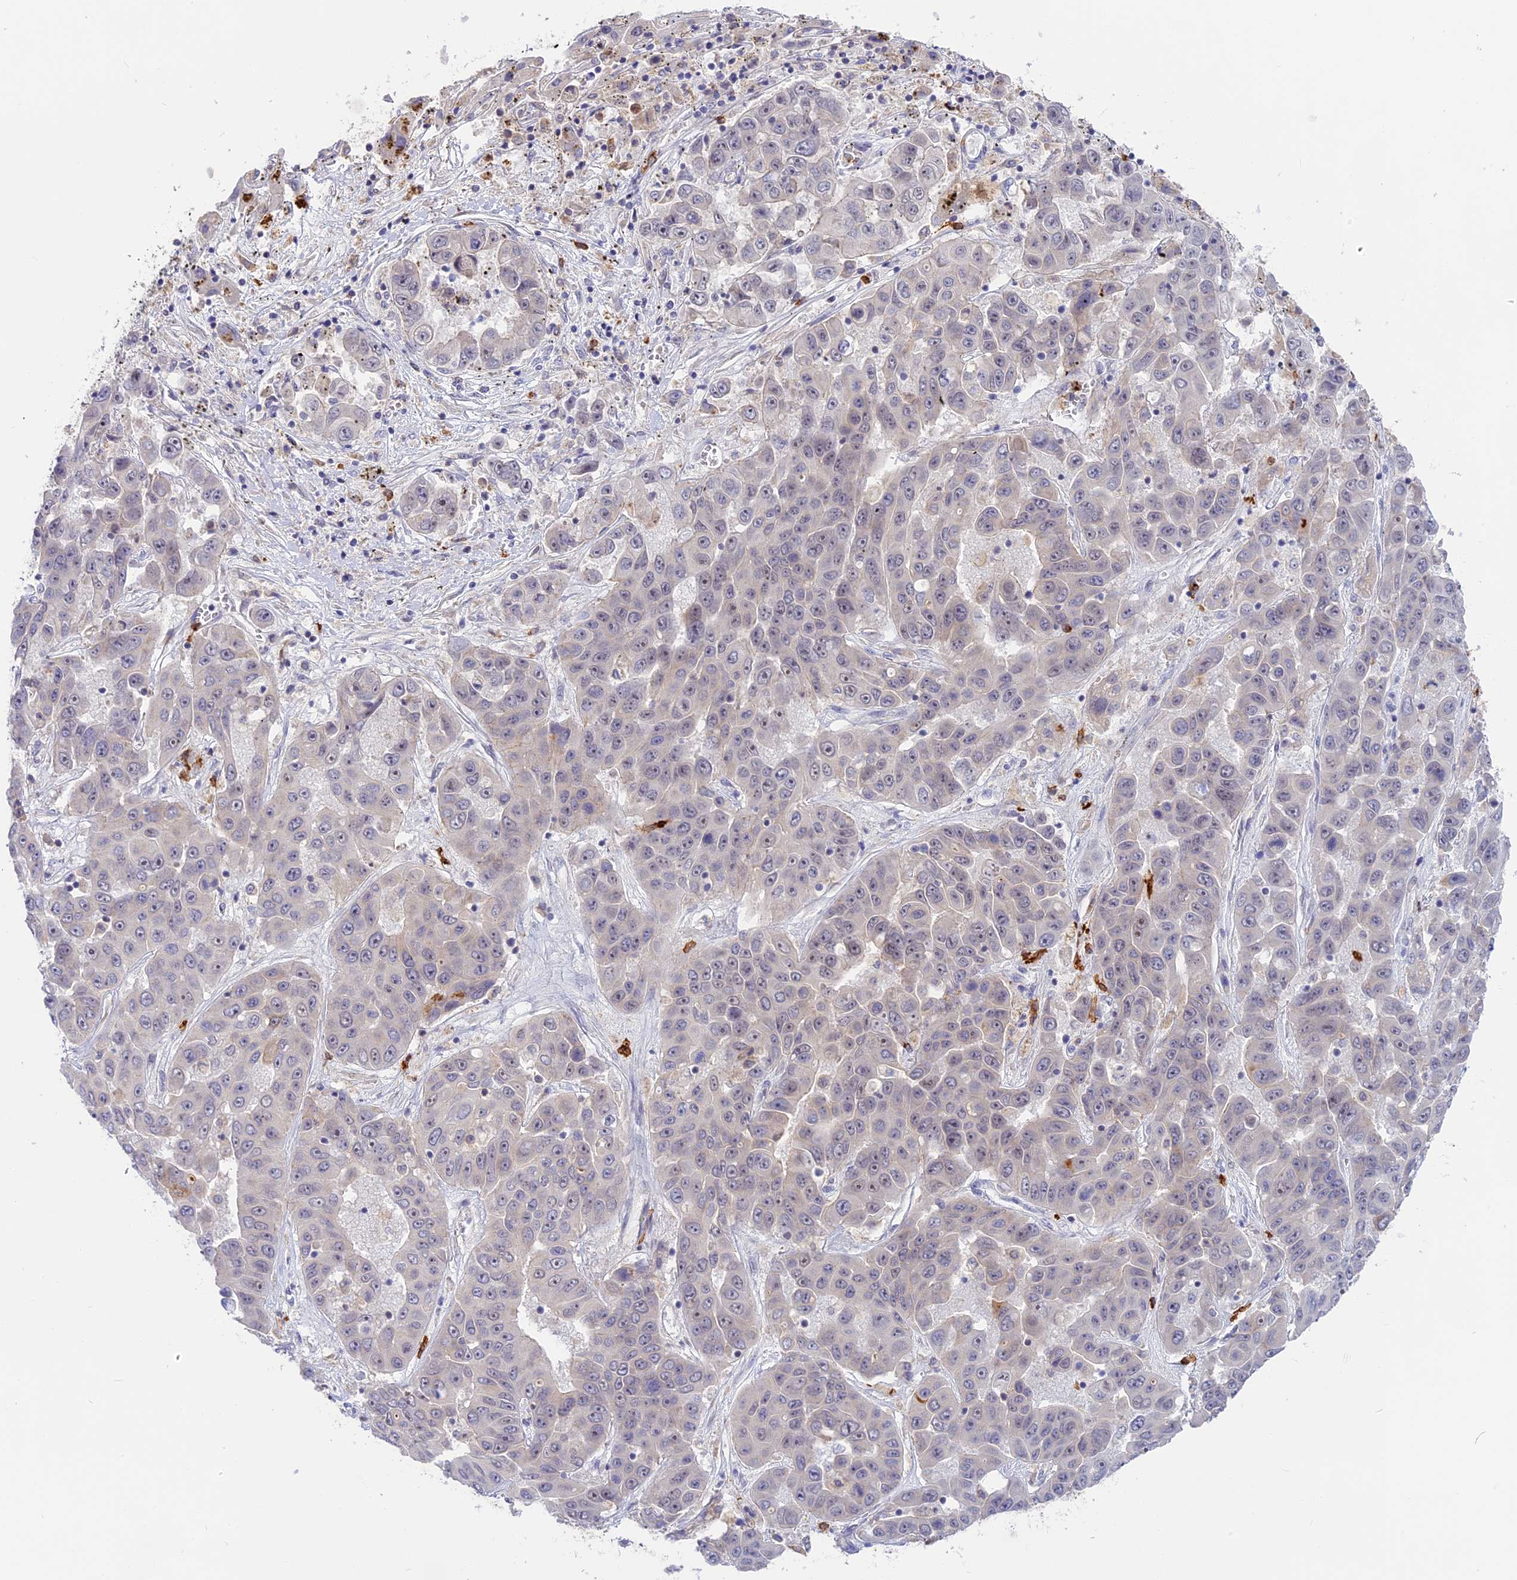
{"staining": {"intensity": "moderate", "quantity": "<25%", "location": "cytoplasmic/membranous"}, "tissue": "liver cancer", "cell_type": "Tumor cells", "image_type": "cancer", "snomed": [{"axis": "morphology", "description": "Cholangiocarcinoma"}, {"axis": "topography", "description": "Liver"}], "caption": "Moderate cytoplasmic/membranous staining is seen in approximately <25% of tumor cells in liver cancer. The protein of interest is stained brown, and the nuclei are stained in blue (DAB IHC with brightfield microscopy, high magnification).", "gene": "ADGRD1", "patient": {"sex": "female", "age": 52}}